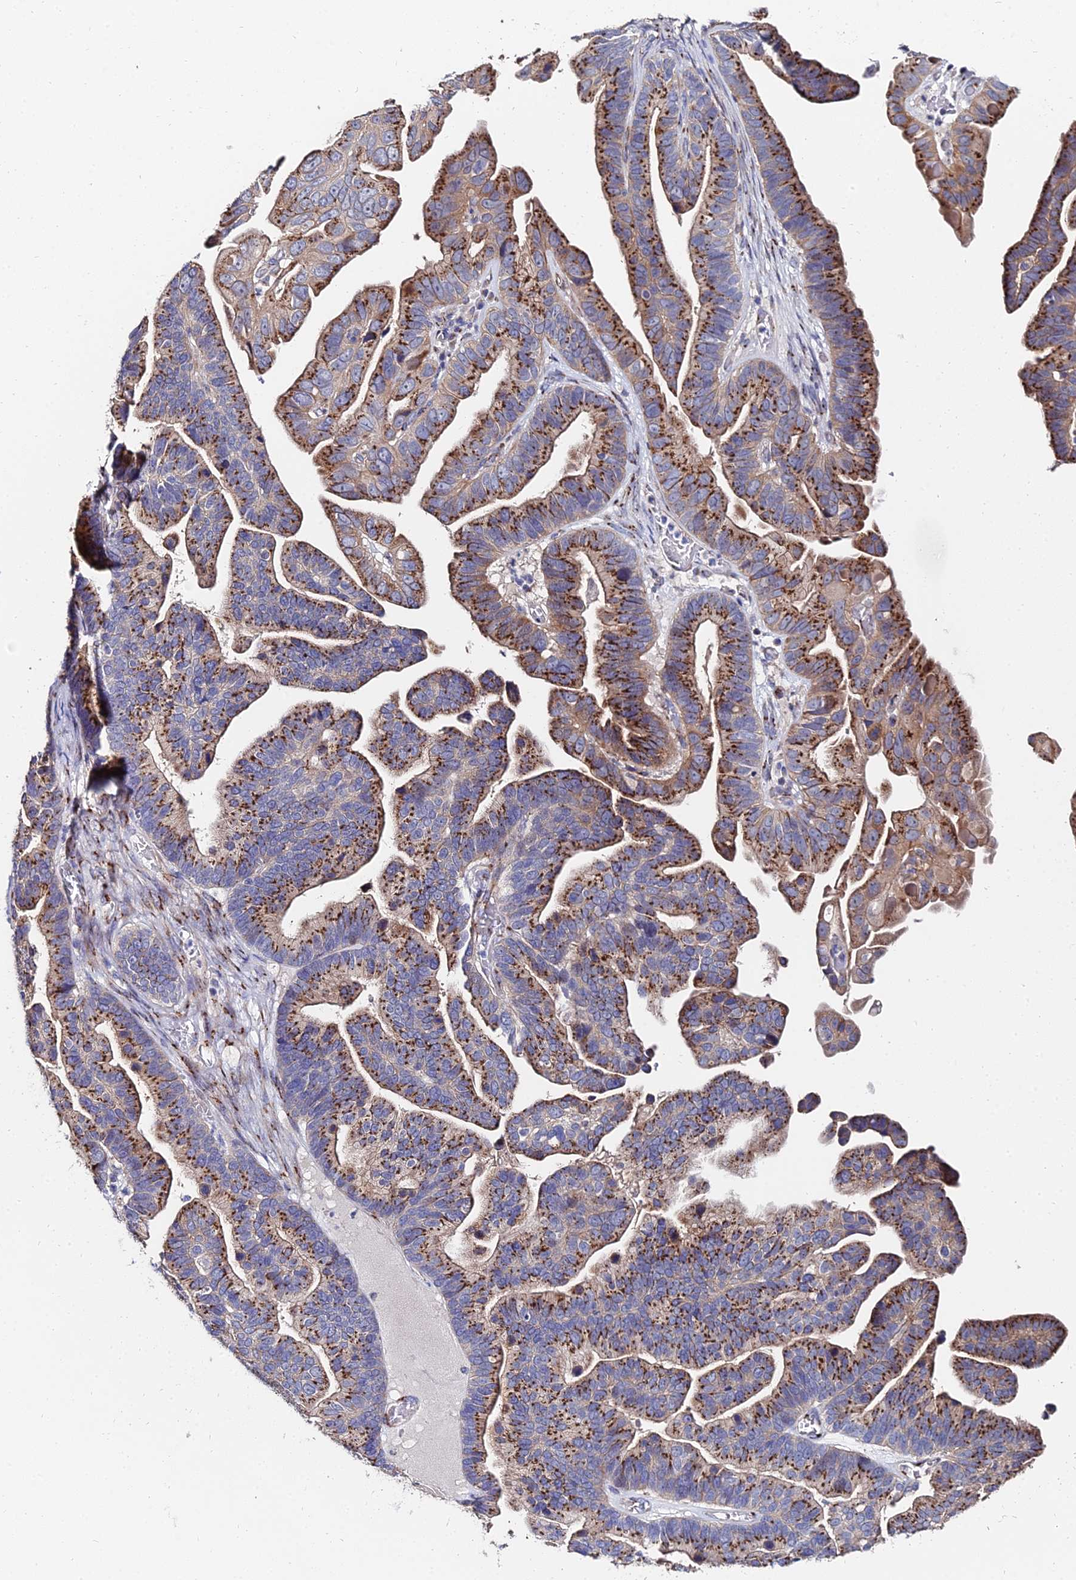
{"staining": {"intensity": "strong", "quantity": ">75%", "location": "cytoplasmic/membranous"}, "tissue": "ovarian cancer", "cell_type": "Tumor cells", "image_type": "cancer", "snomed": [{"axis": "morphology", "description": "Cystadenocarcinoma, serous, NOS"}, {"axis": "topography", "description": "Ovary"}], "caption": "A high amount of strong cytoplasmic/membranous positivity is seen in approximately >75% of tumor cells in serous cystadenocarcinoma (ovarian) tissue. (brown staining indicates protein expression, while blue staining denotes nuclei).", "gene": "BORCS8", "patient": {"sex": "female", "age": 56}}